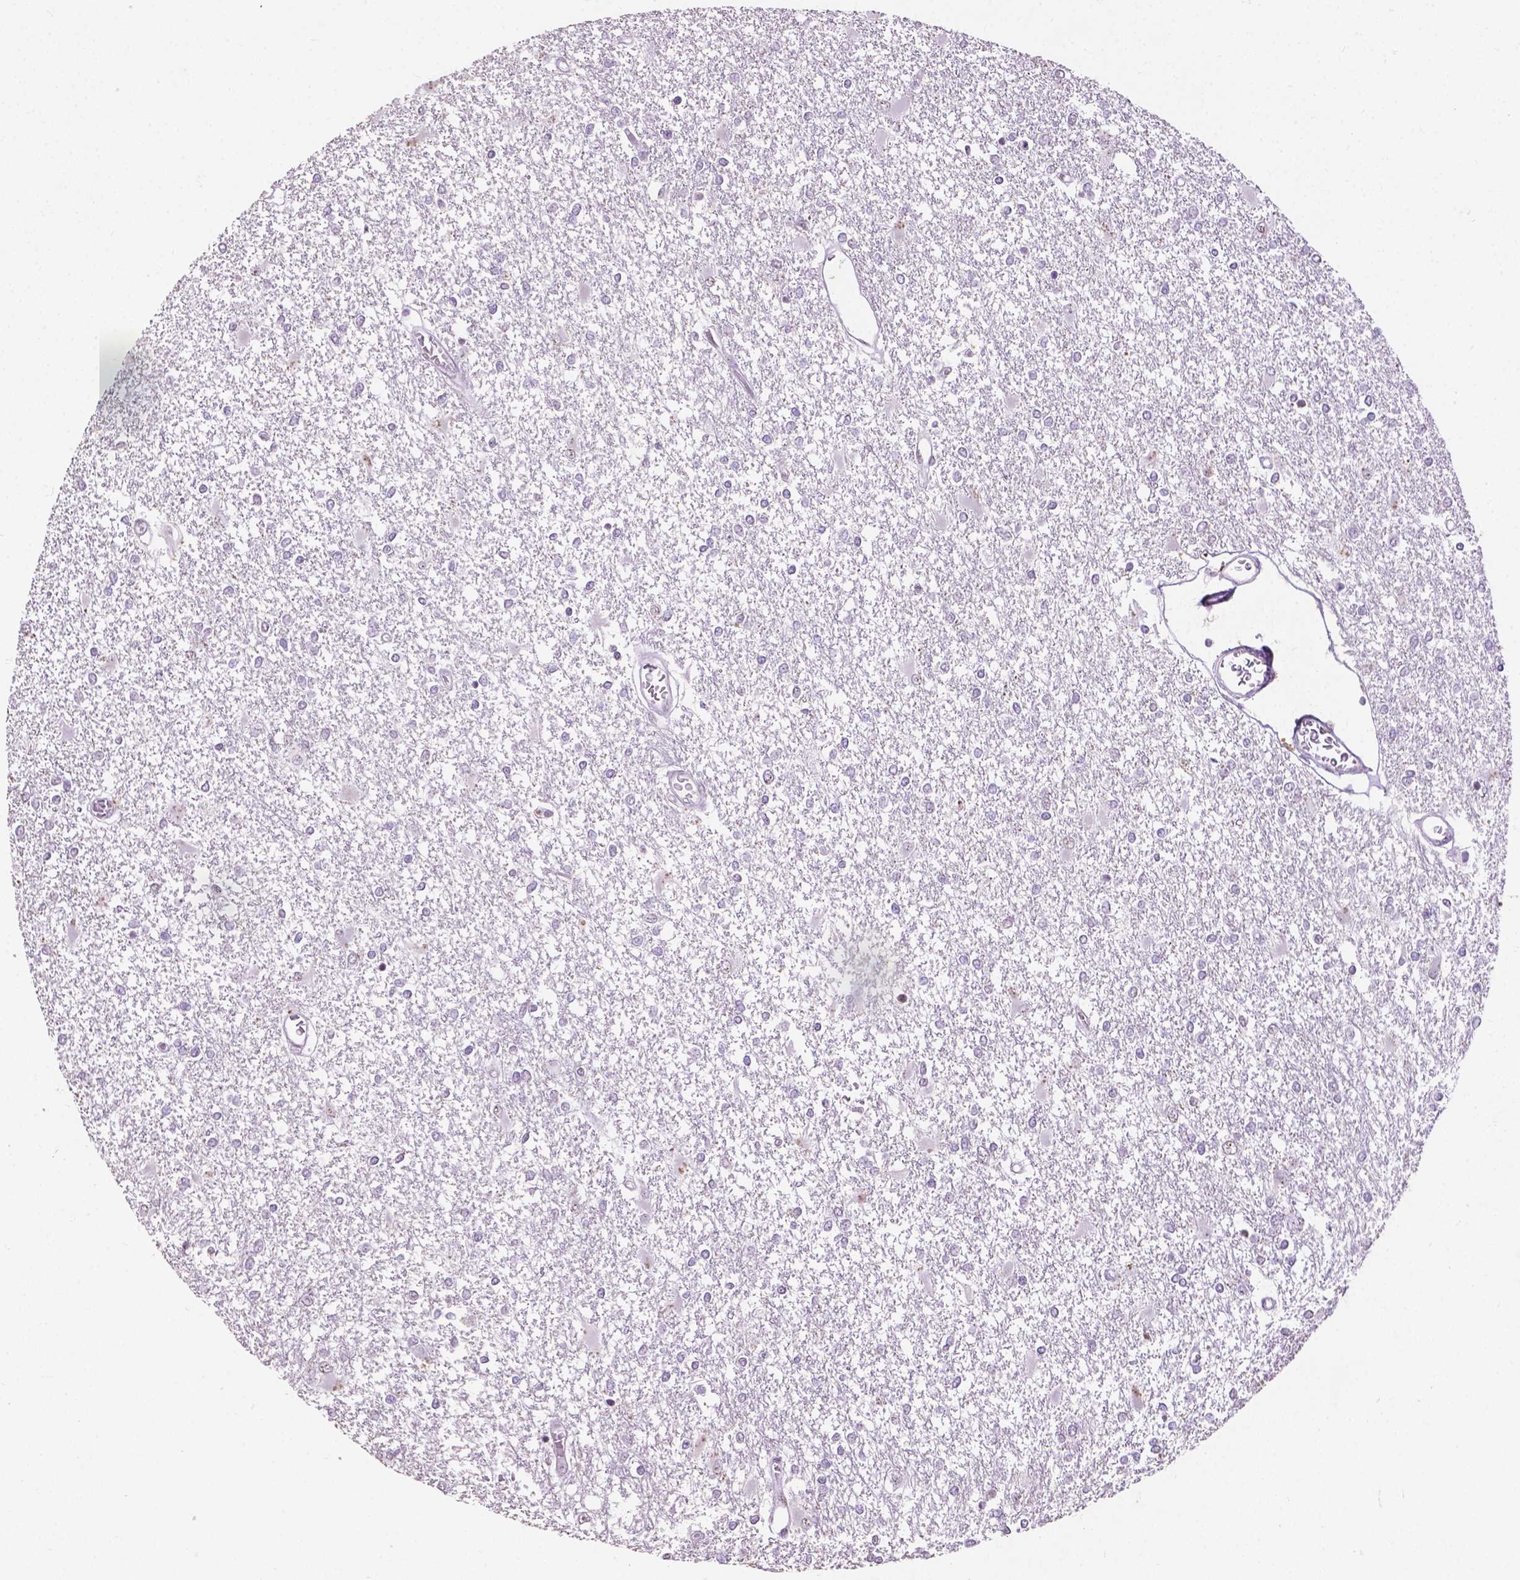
{"staining": {"intensity": "negative", "quantity": "none", "location": "none"}, "tissue": "glioma", "cell_type": "Tumor cells", "image_type": "cancer", "snomed": [{"axis": "morphology", "description": "Glioma, malignant, High grade"}, {"axis": "topography", "description": "Cerebral cortex"}], "caption": "A micrograph of human malignant high-grade glioma is negative for staining in tumor cells.", "gene": "COIL", "patient": {"sex": "male", "age": 79}}